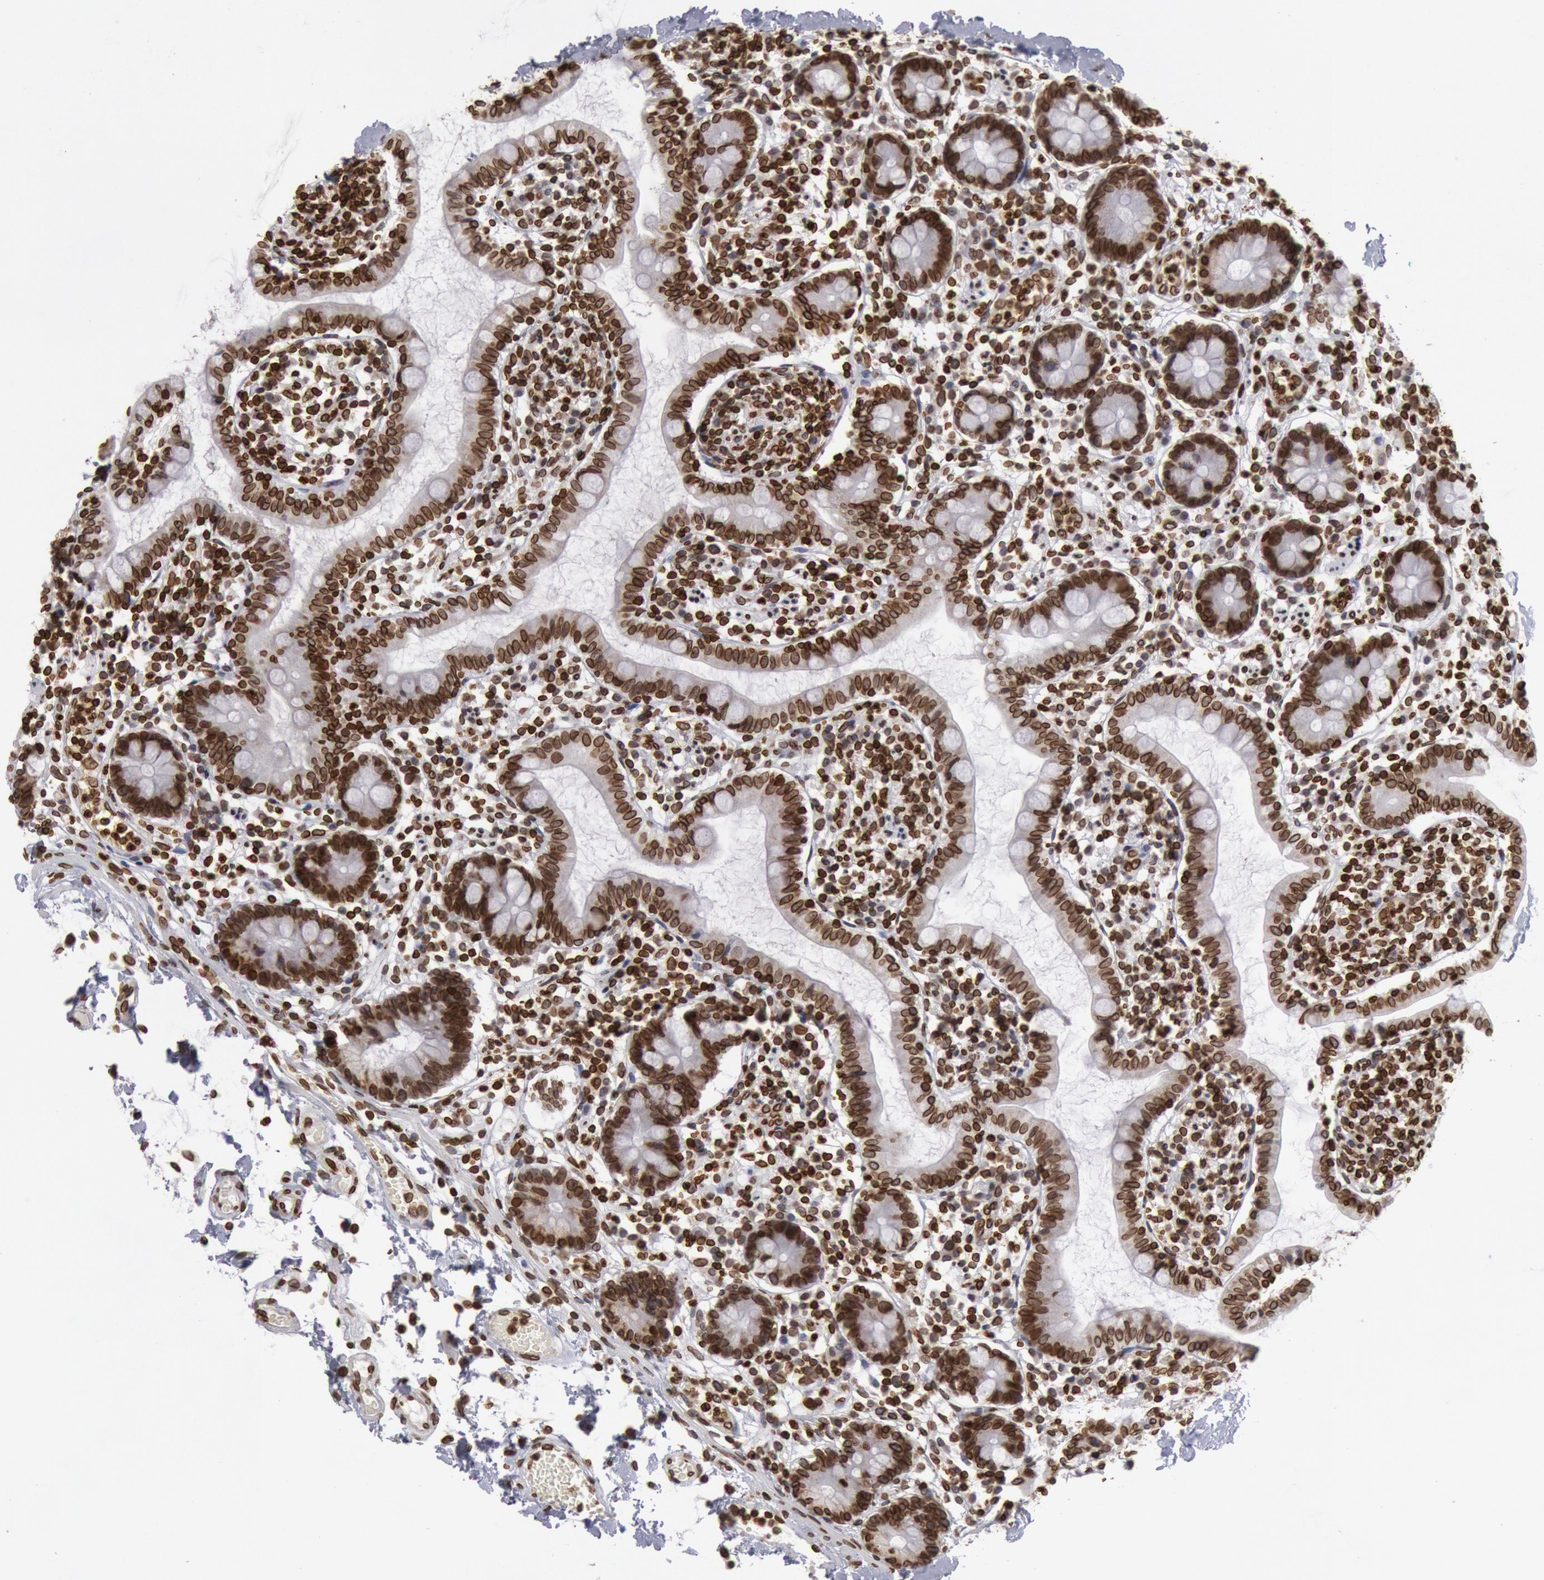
{"staining": {"intensity": "strong", "quantity": ">75%", "location": "nuclear"}, "tissue": "small intestine", "cell_type": "Glandular cells", "image_type": "normal", "snomed": [{"axis": "morphology", "description": "Normal tissue, NOS"}, {"axis": "topography", "description": "Small intestine"}], "caption": "Immunohistochemical staining of normal small intestine shows high levels of strong nuclear positivity in about >75% of glandular cells. Using DAB (brown) and hematoxylin (blue) stains, captured at high magnification using brightfield microscopy.", "gene": "SUN2", "patient": {"sex": "female", "age": 61}}